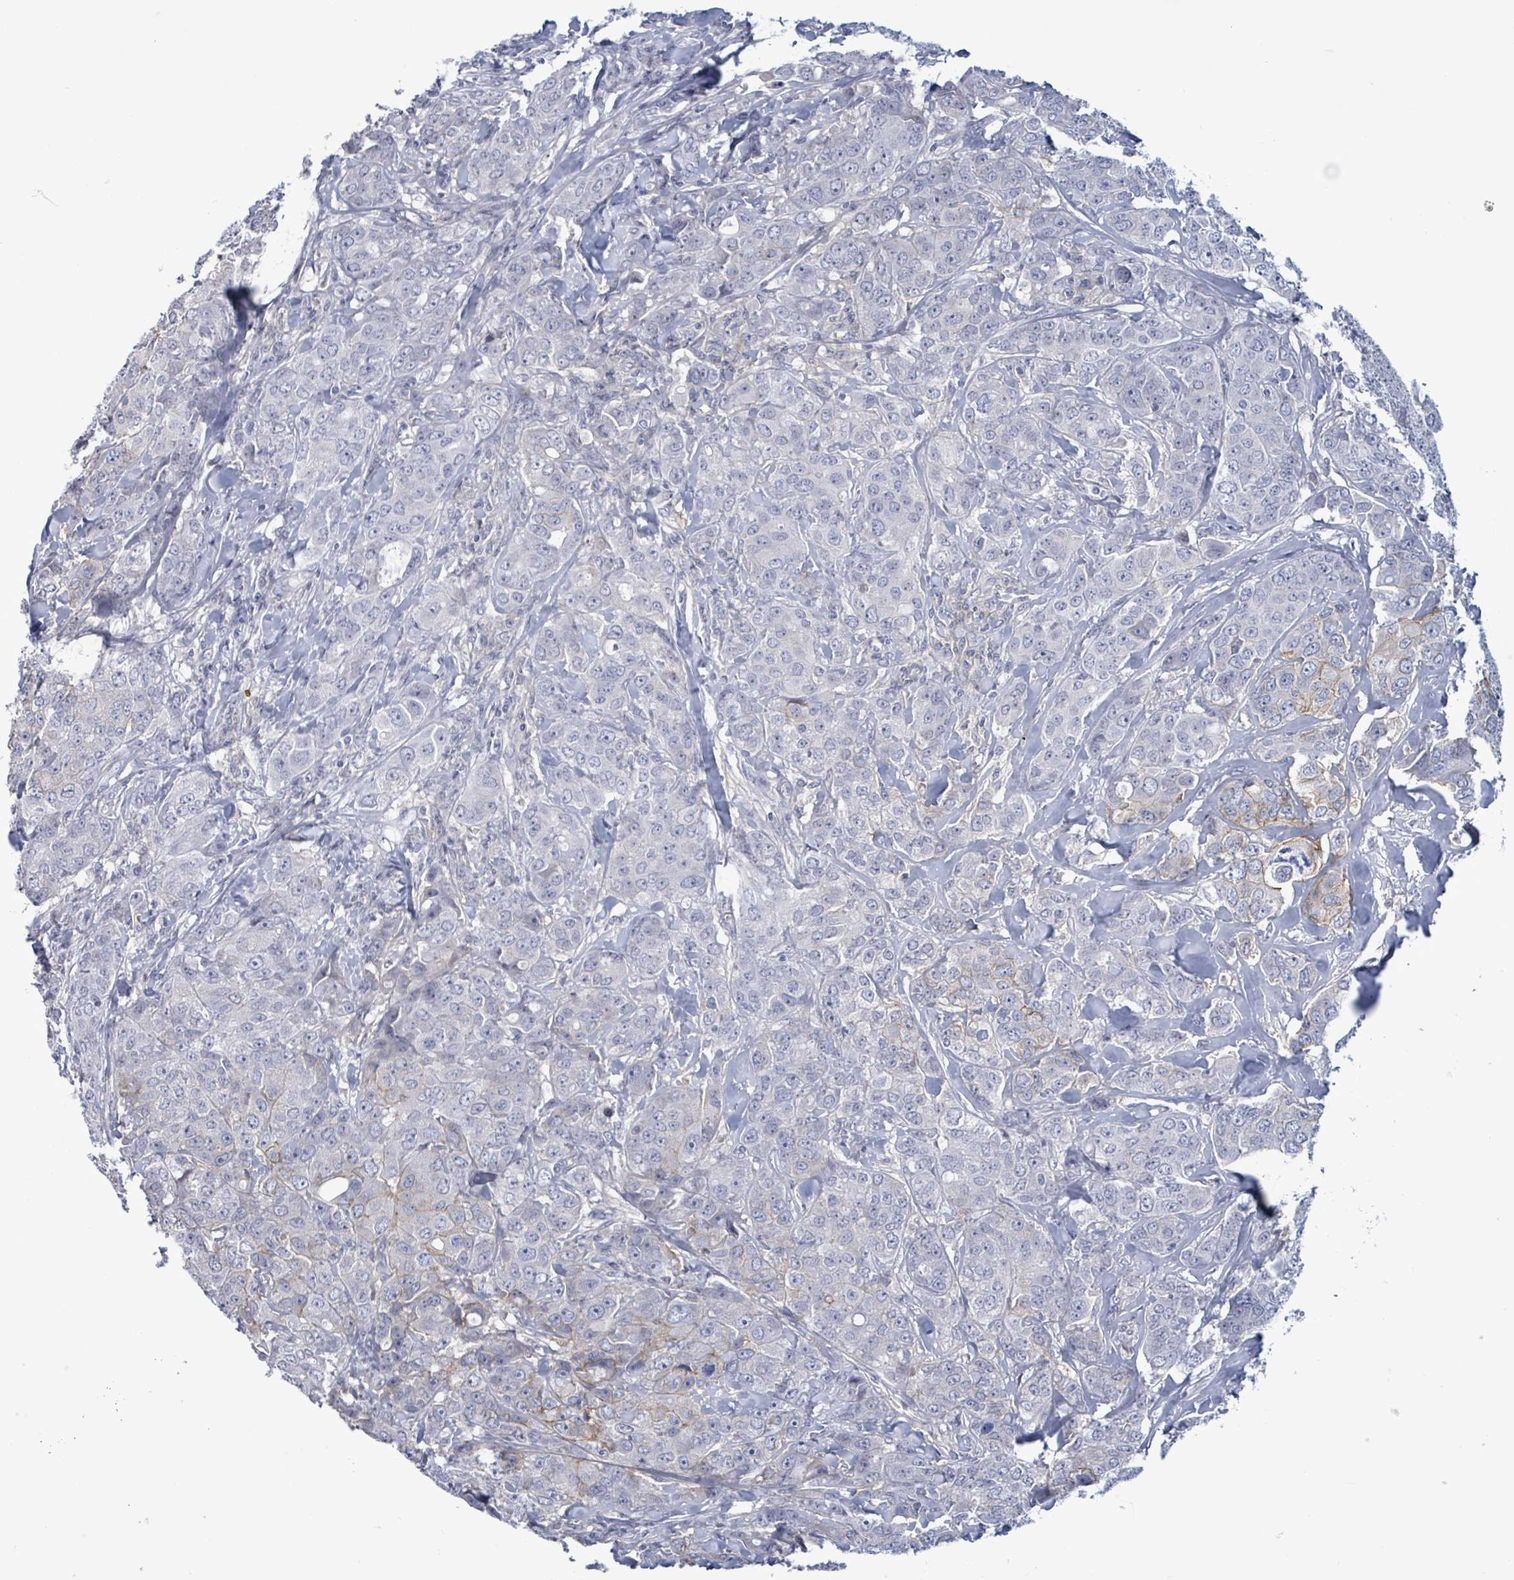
{"staining": {"intensity": "negative", "quantity": "none", "location": "none"}, "tissue": "breast cancer", "cell_type": "Tumor cells", "image_type": "cancer", "snomed": [{"axis": "morphology", "description": "Duct carcinoma"}, {"axis": "topography", "description": "Breast"}], "caption": "The micrograph demonstrates no staining of tumor cells in breast cancer (infiltrating ductal carcinoma).", "gene": "BSG", "patient": {"sex": "female", "age": 43}}